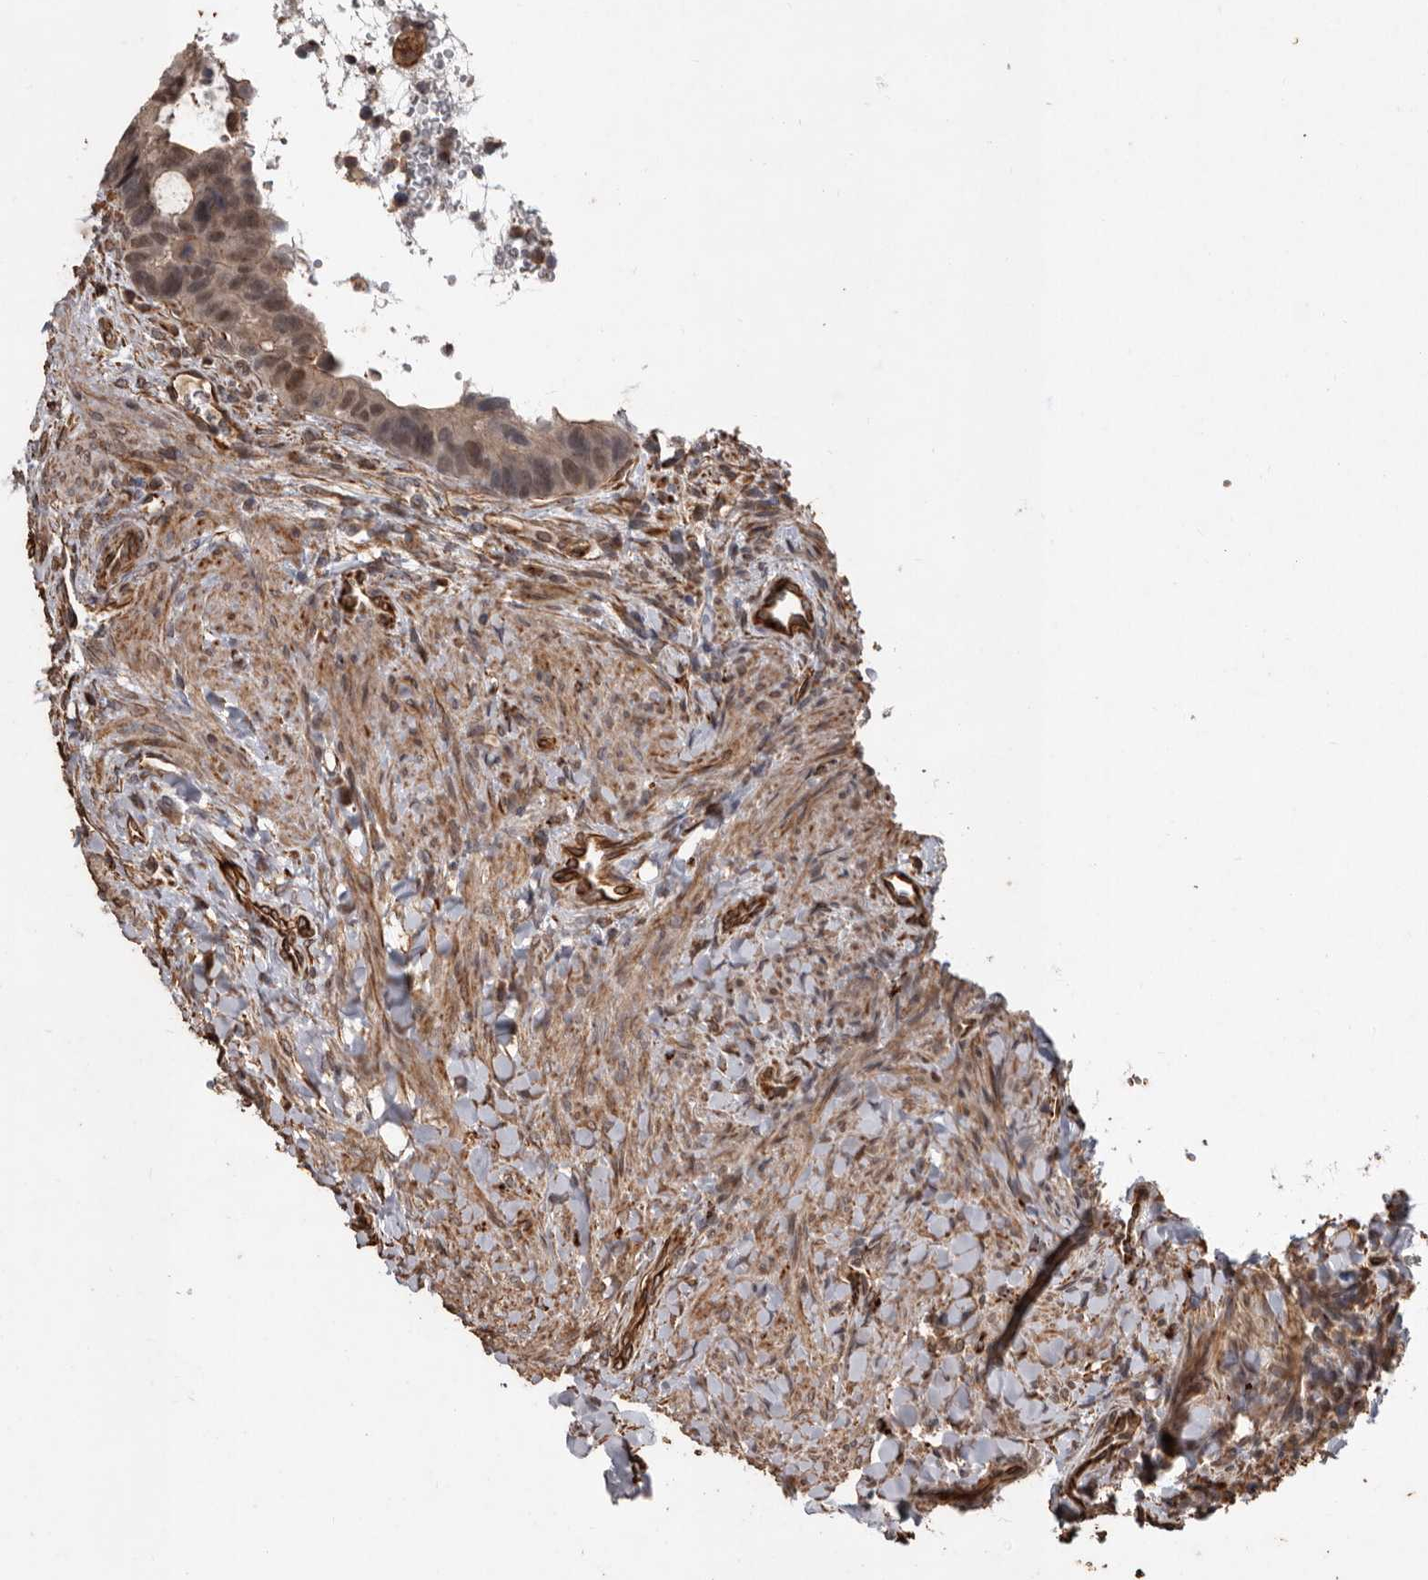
{"staining": {"intensity": "moderate", "quantity": "25%-75%", "location": "cytoplasmic/membranous,nuclear"}, "tissue": "colorectal cancer", "cell_type": "Tumor cells", "image_type": "cancer", "snomed": [{"axis": "morphology", "description": "Adenocarcinoma, NOS"}, {"axis": "topography", "description": "Rectum"}], "caption": "Immunohistochemistry (DAB (3,3'-diaminobenzidine)) staining of adenocarcinoma (colorectal) reveals moderate cytoplasmic/membranous and nuclear protein expression in about 25%-75% of tumor cells.", "gene": "BRAT1", "patient": {"sex": "male", "age": 59}}